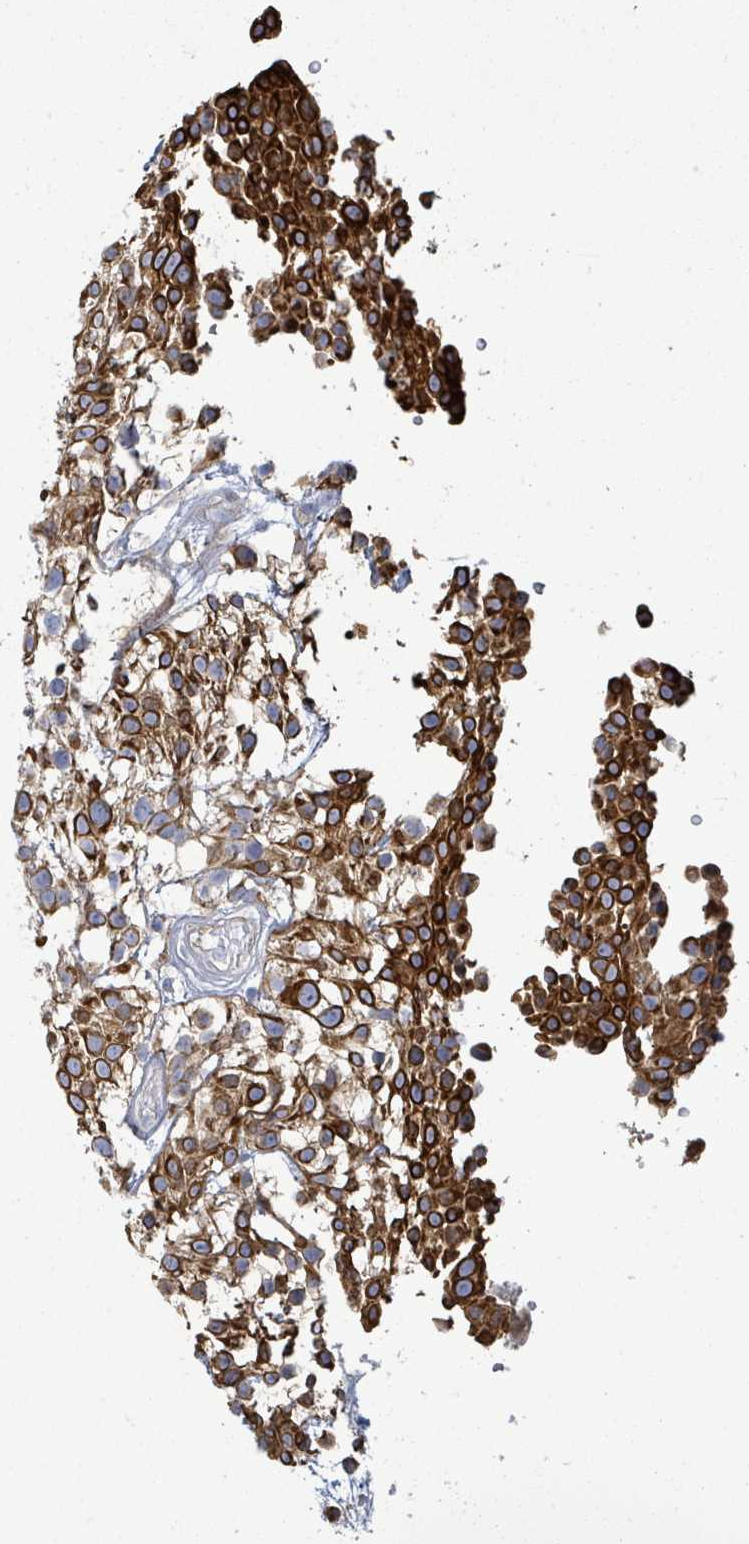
{"staining": {"intensity": "strong", "quantity": ">75%", "location": "cytoplasmic/membranous"}, "tissue": "urothelial cancer", "cell_type": "Tumor cells", "image_type": "cancer", "snomed": [{"axis": "morphology", "description": "Urothelial carcinoma, High grade"}, {"axis": "topography", "description": "Urinary bladder"}], "caption": "Protein staining of high-grade urothelial carcinoma tissue displays strong cytoplasmic/membranous positivity in about >75% of tumor cells.", "gene": "COL13A1", "patient": {"sex": "male", "age": 56}}